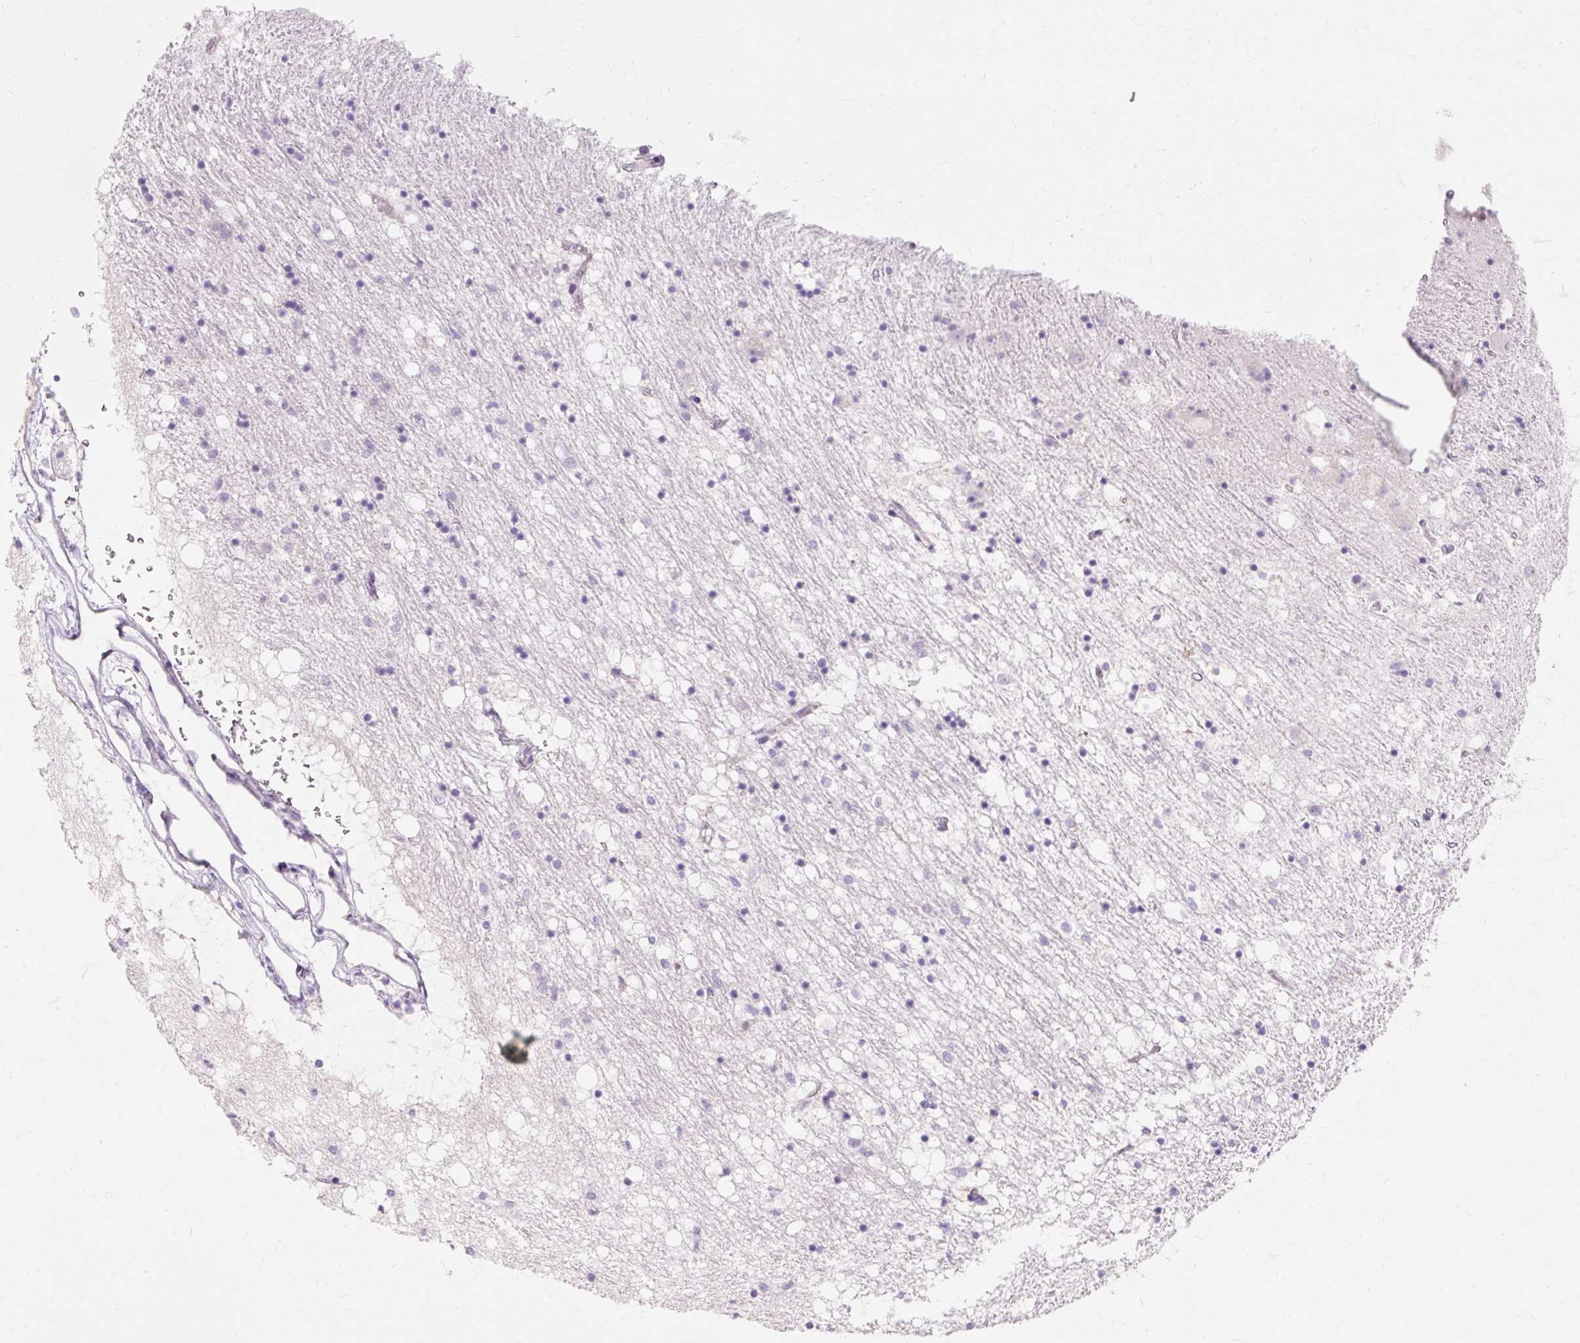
{"staining": {"intensity": "negative", "quantity": "none", "location": "none"}, "tissue": "caudate", "cell_type": "Glial cells", "image_type": "normal", "snomed": [{"axis": "morphology", "description": "Normal tissue, NOS"}, {"axis": "topography", "description": "Lateral ventricle wall"}], "caption": "High power microscopy micrograph of an immunohistochemistry micrograph of benign caudate, revealing no significant expression in glial cells. (Immunohistochemistry (ihc), brightfield microscopy, high magnification).", "gene": "TMEM213", "patient": {"sex": "male", "age": 58}}